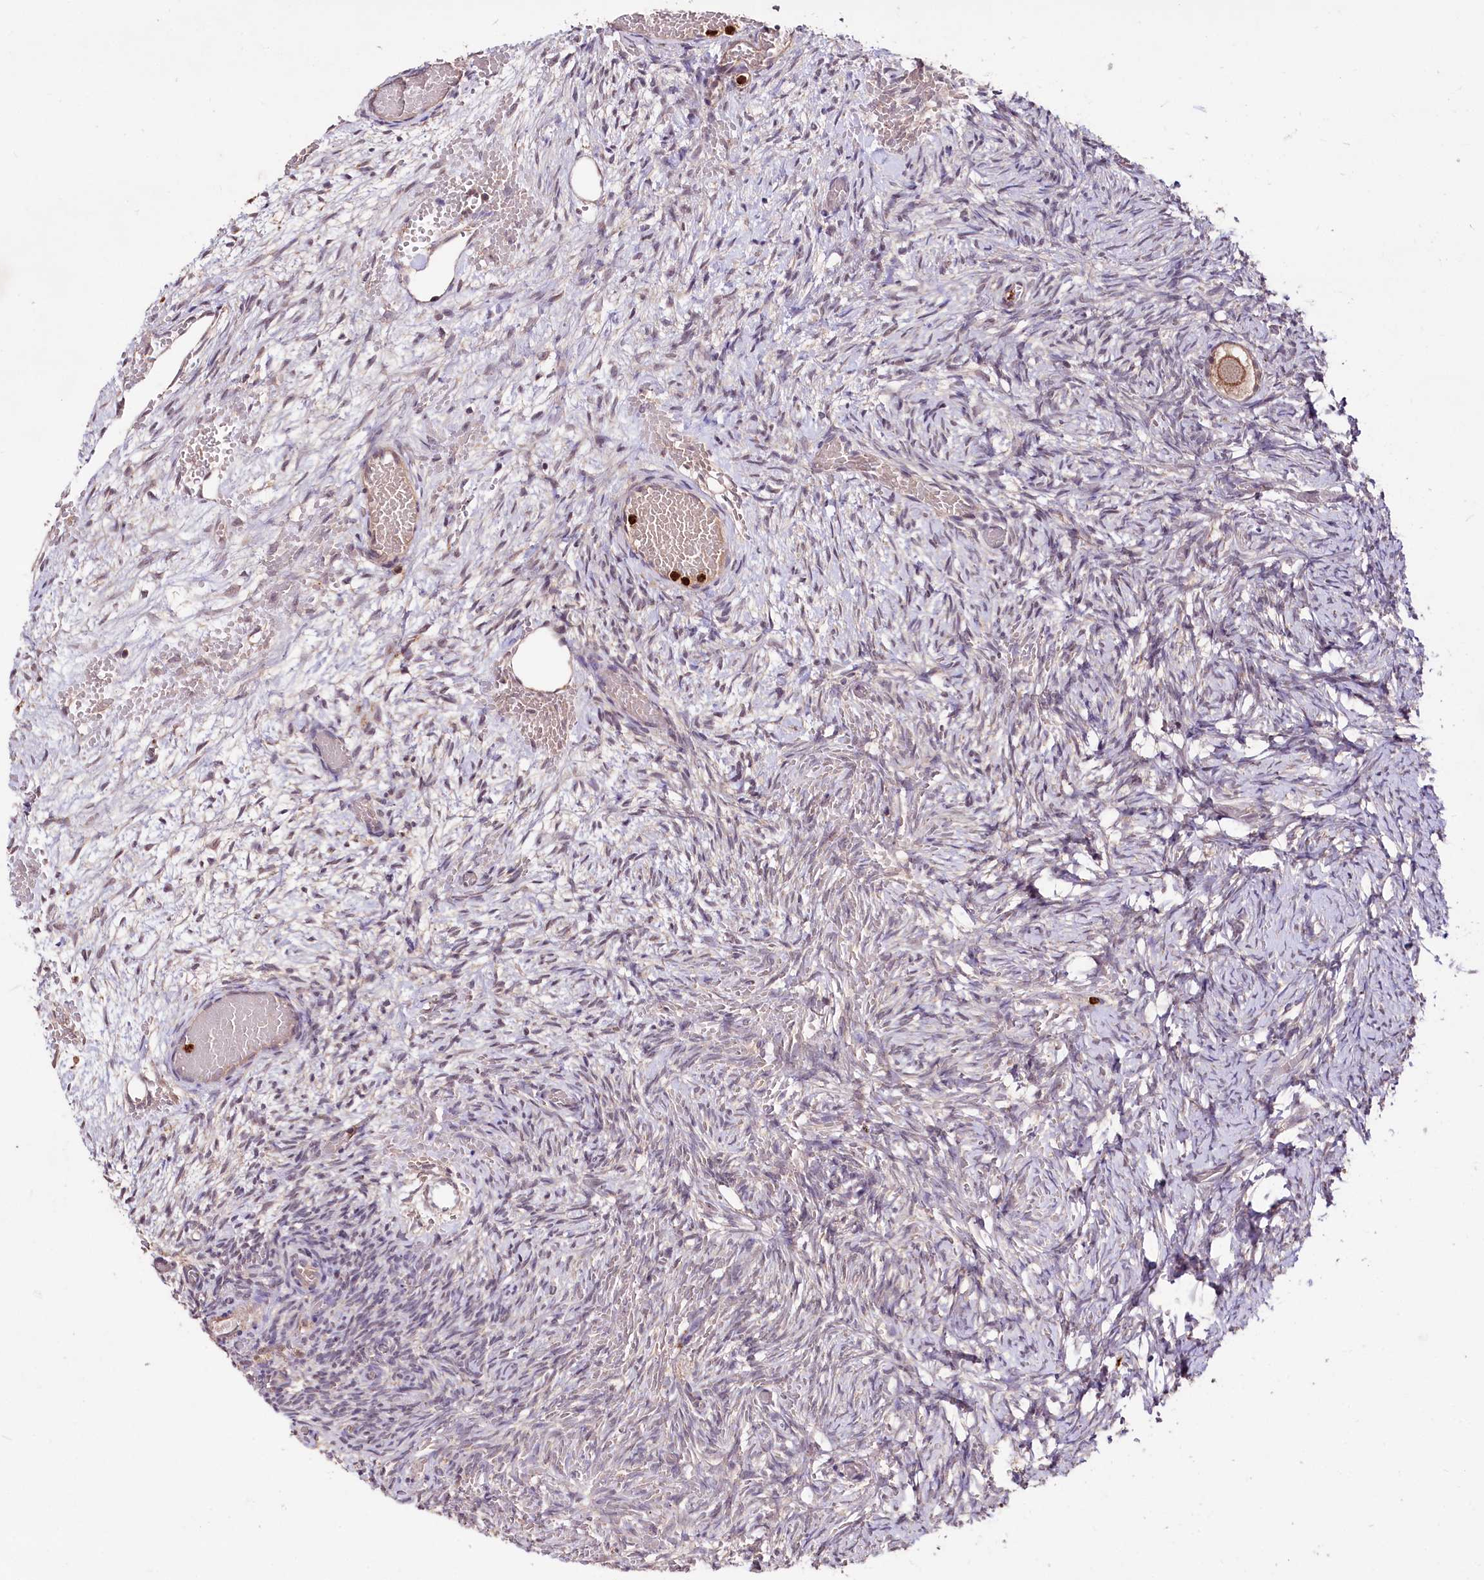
{"staining": {"intensity": "moderate", "quantity": ">75%", "location": "cytoplasmic/membranous"}, "tissue": "ovary", "cell_type": "Follicle cells", "image_type": "normal", "snomed": [{"axis": "morphology", "description": "Adenocarcinoma, NOS"}, {"axis": "topography", "description": "Endometrium"}], "caption": "Immunohistochemical staining of unremarkable human ovary exhibits moderate cytoplasmic/membranous protein staining in approximately >75% of follicle cells. The staining was performed using DAB, with brown indicating positive protein expression. Nuclei are stained blue with hematoxylin.", "gene": "KLRB1", "patient": {"sex": "female", "age": 32}}